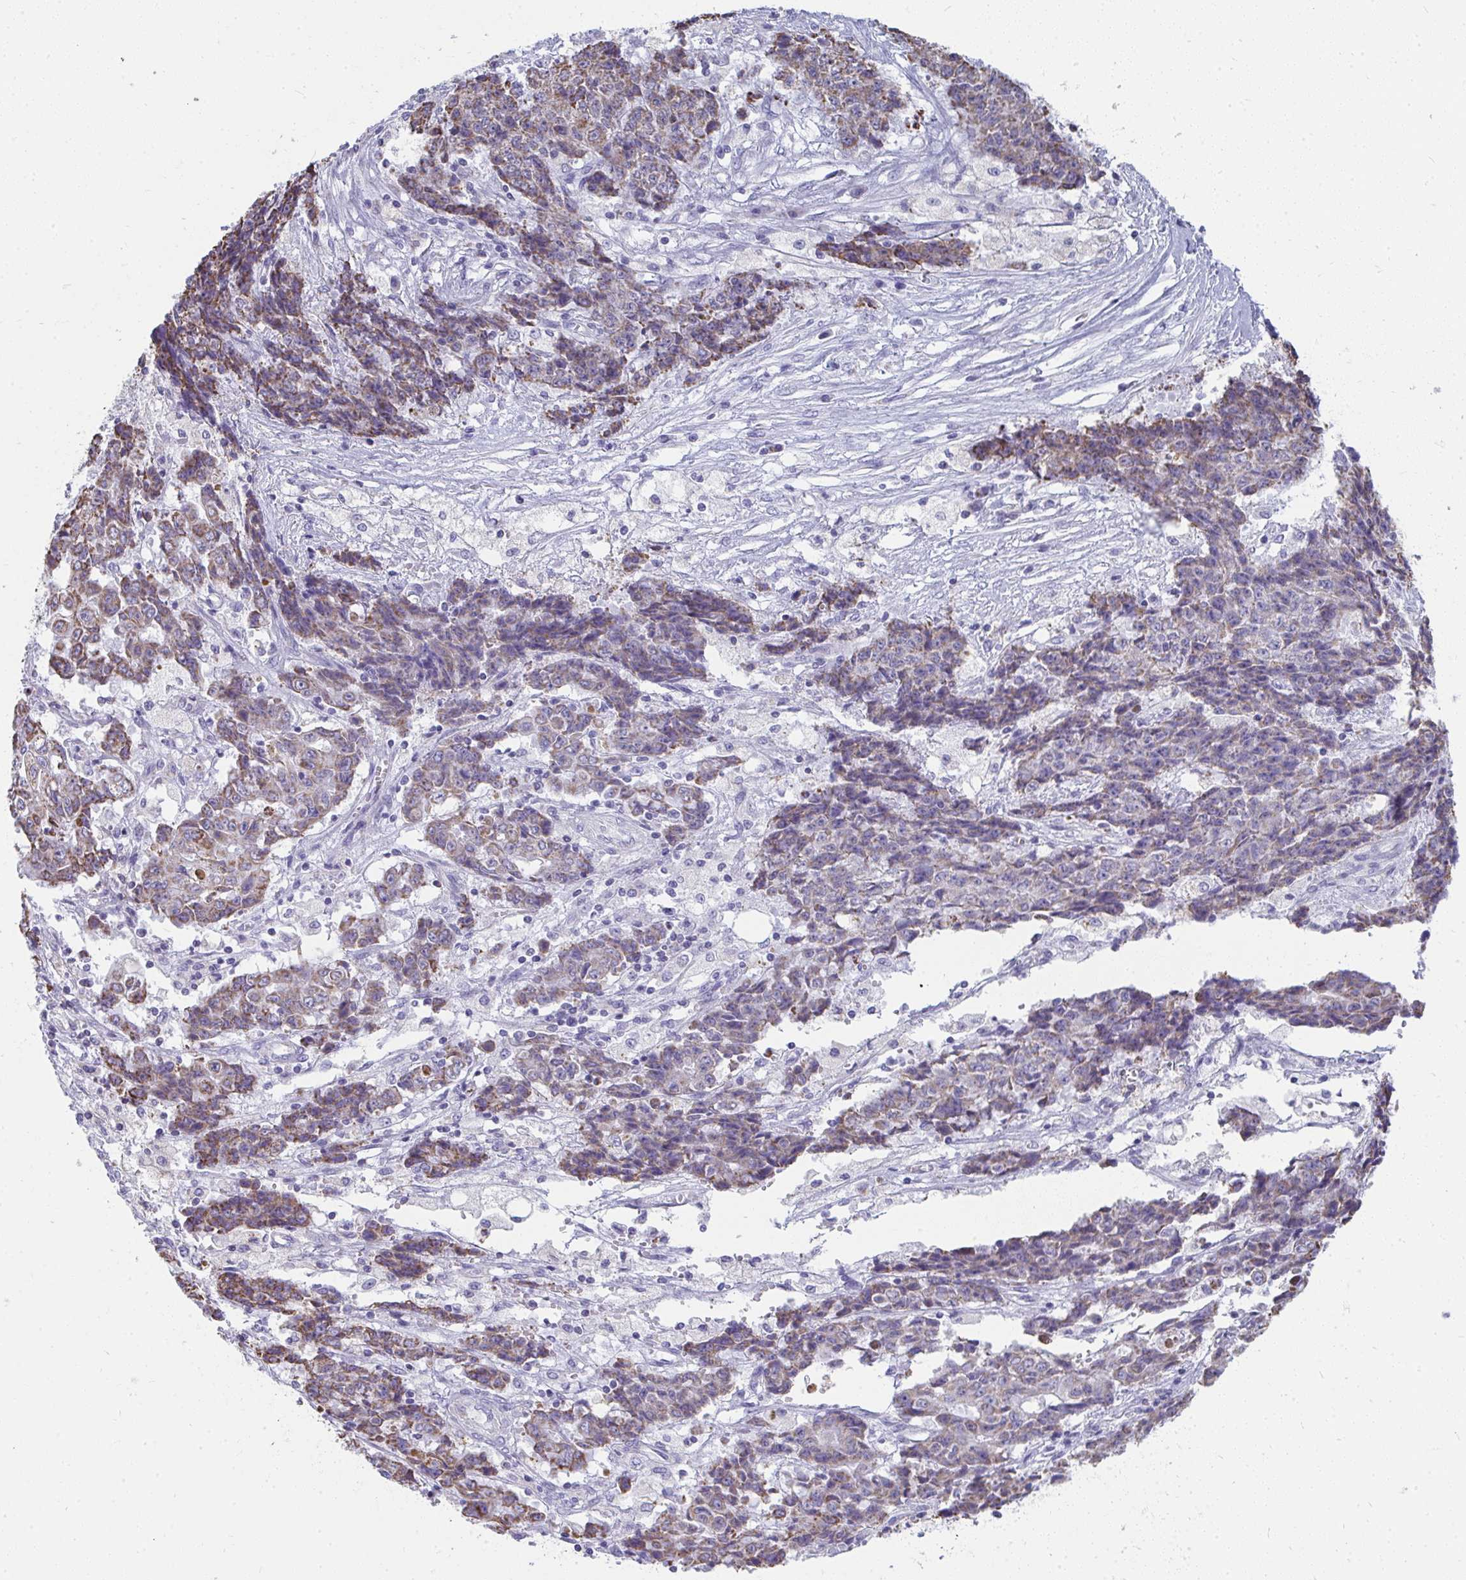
{"staining": {"intensity": "moderate", "quantity": "25%-75%", "location": "cytoplasmic/membranous"}, "tissue": "ovarian cancer", "cell_type": "Tumor cells", "image_type": "cancer", "snomed": [{"axis": "morphology", "description": "Carcinoma, endometroid"}, {"axis": "topography", "description": "Ovary"}], "caption": "Immunohistochemistry image of neoplastic tissue: ovarian cancer stained using immunohistochemistry (IHC) exhibits medium levels of moderate protein expression localized specifically in the cytoplasmic/membranous of tumor cells, appearing as a cytoplasmic/membranous brown color.", "gene": "SLC6A1", "patient": {"sex": "female", "age": 42}}